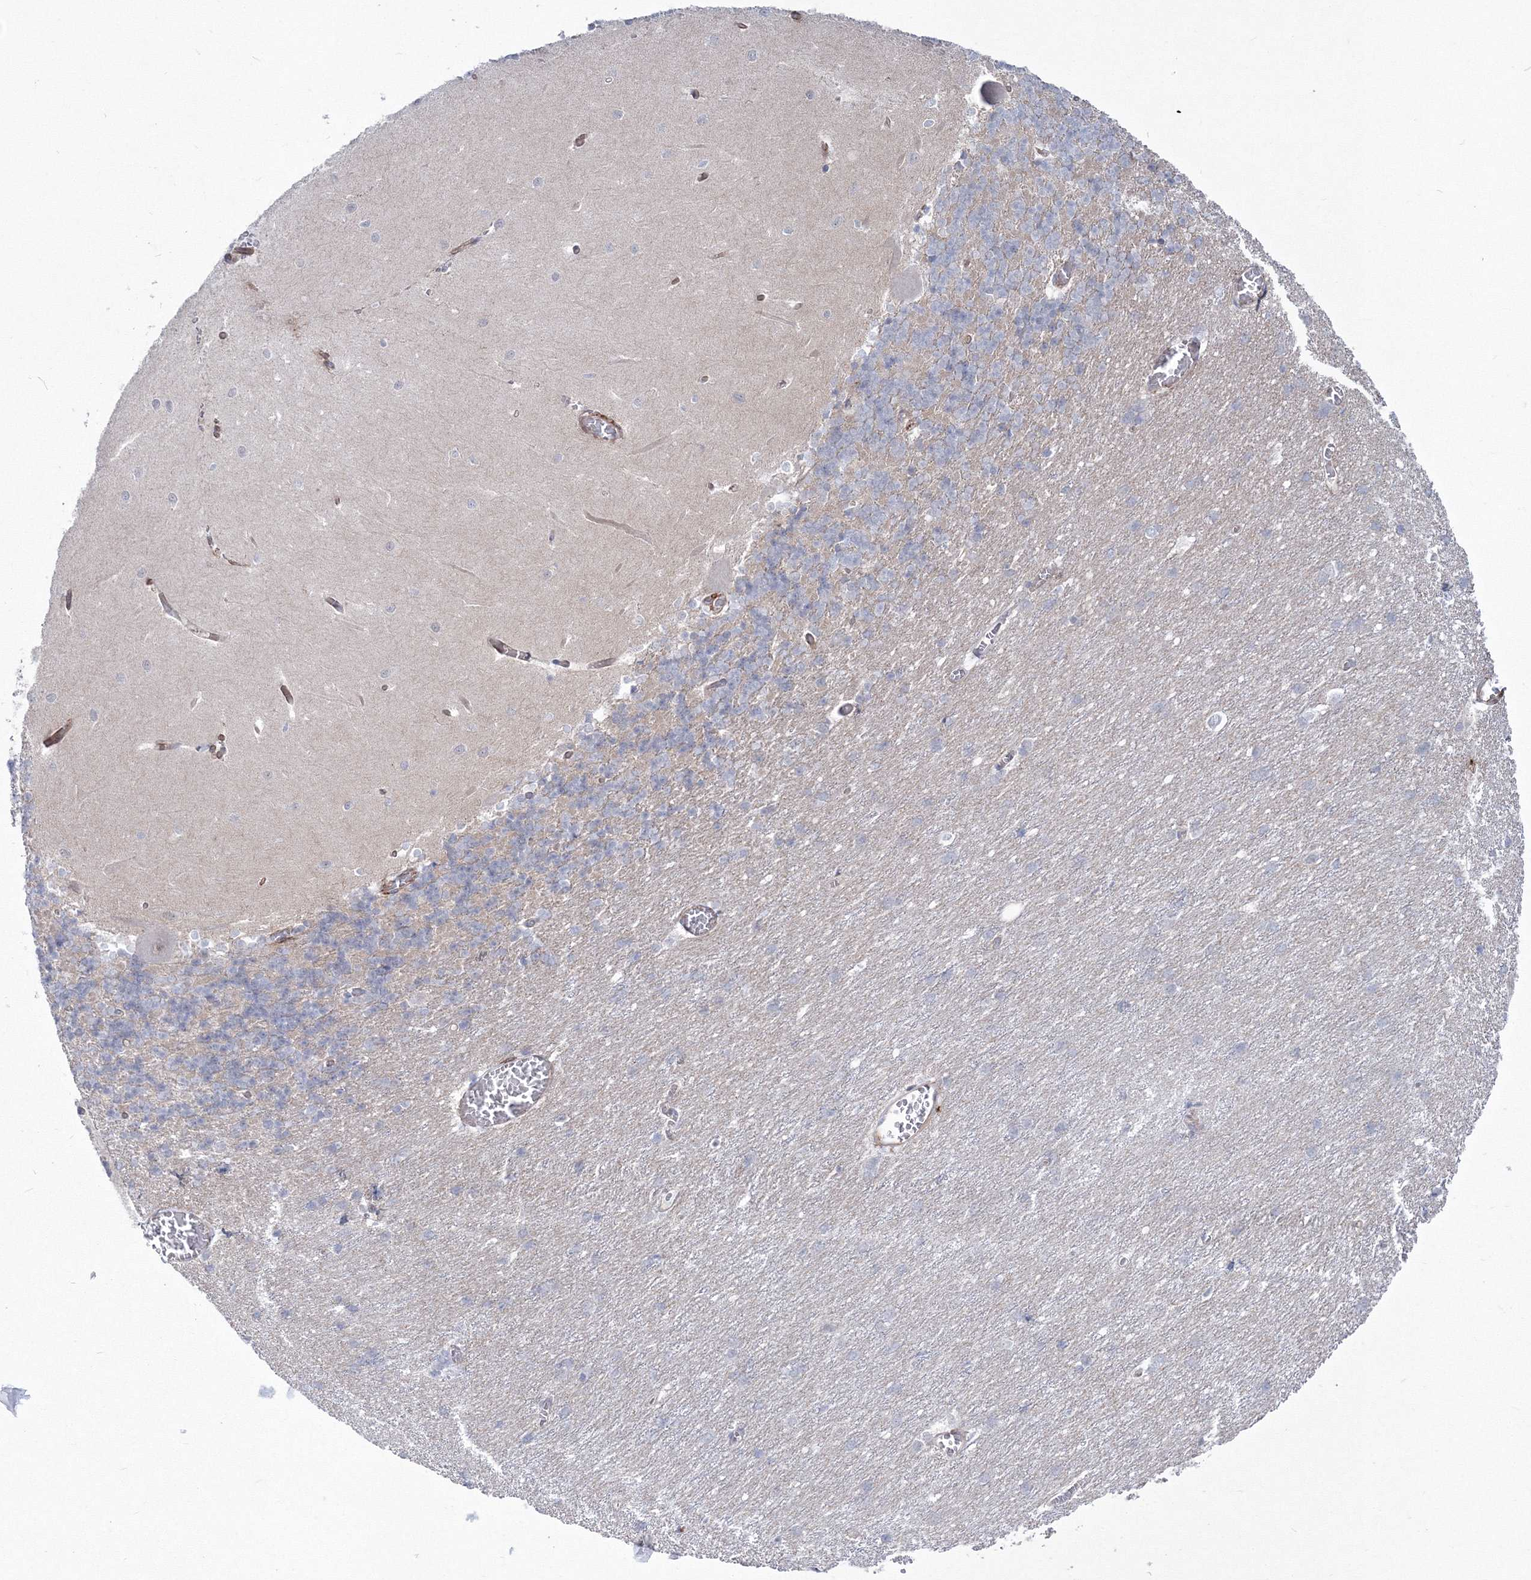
{"staining": {"intensity": "negative", "quantity": "none", "location": "none"}, "tissue": "cerebellum", "cell_type": "Cells in granular layer", "image_type": "normal", "snomed": [{"axis": "morphology", "description": "Normal tissue, NOS"}, {"axis": "topography", "description": "Cerebellum"}], "caption": "There is no significant positivity in cells in granular layer of cerebellum. (DAB immunohistochemistry visualized using brightfield microscopy, high magnification).", "gene": "HYAL2", "patient": {"sex": "male", "age": 37}}